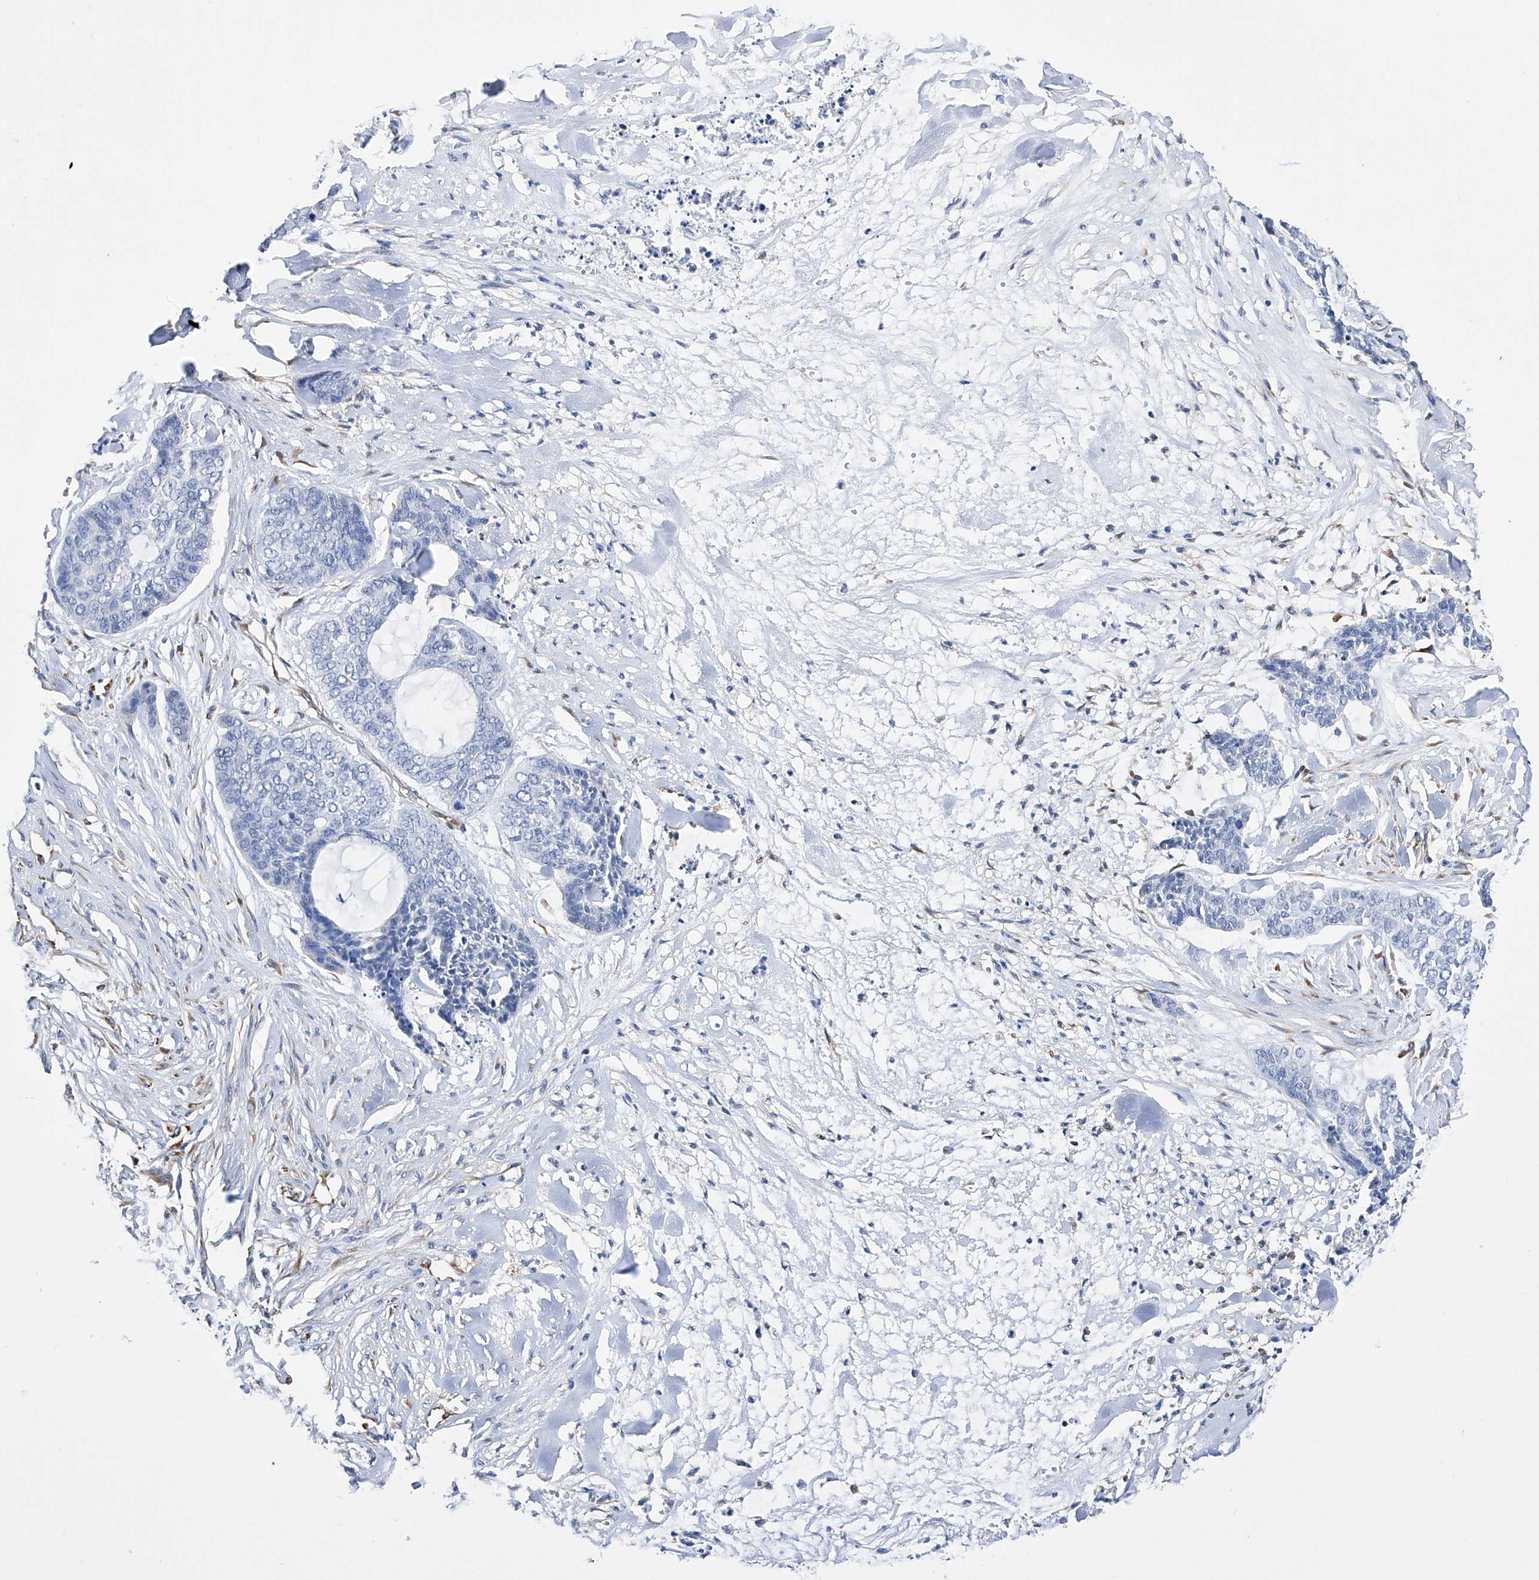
{"staining": {"intensity": "negative", "quantity": "none", "location": "none"}, "tissue": "skin cancer", "cell_type": "Tumor cells", "image_type": "cancer", "snomed": [{"axis": "morphology", "description": "Basal cell carcinoma"}, {"axis": "topography", "description": "Skin"}], "caption": "An image of basal cell carcinoma (skin) stained for a protein shows no brown staining in tumor cells. (DAB (3,3'-diaminobenzidine) IHC, high magnification).", "gene": "PDIA5", "patient": {"sex": "female", "age": 64}}